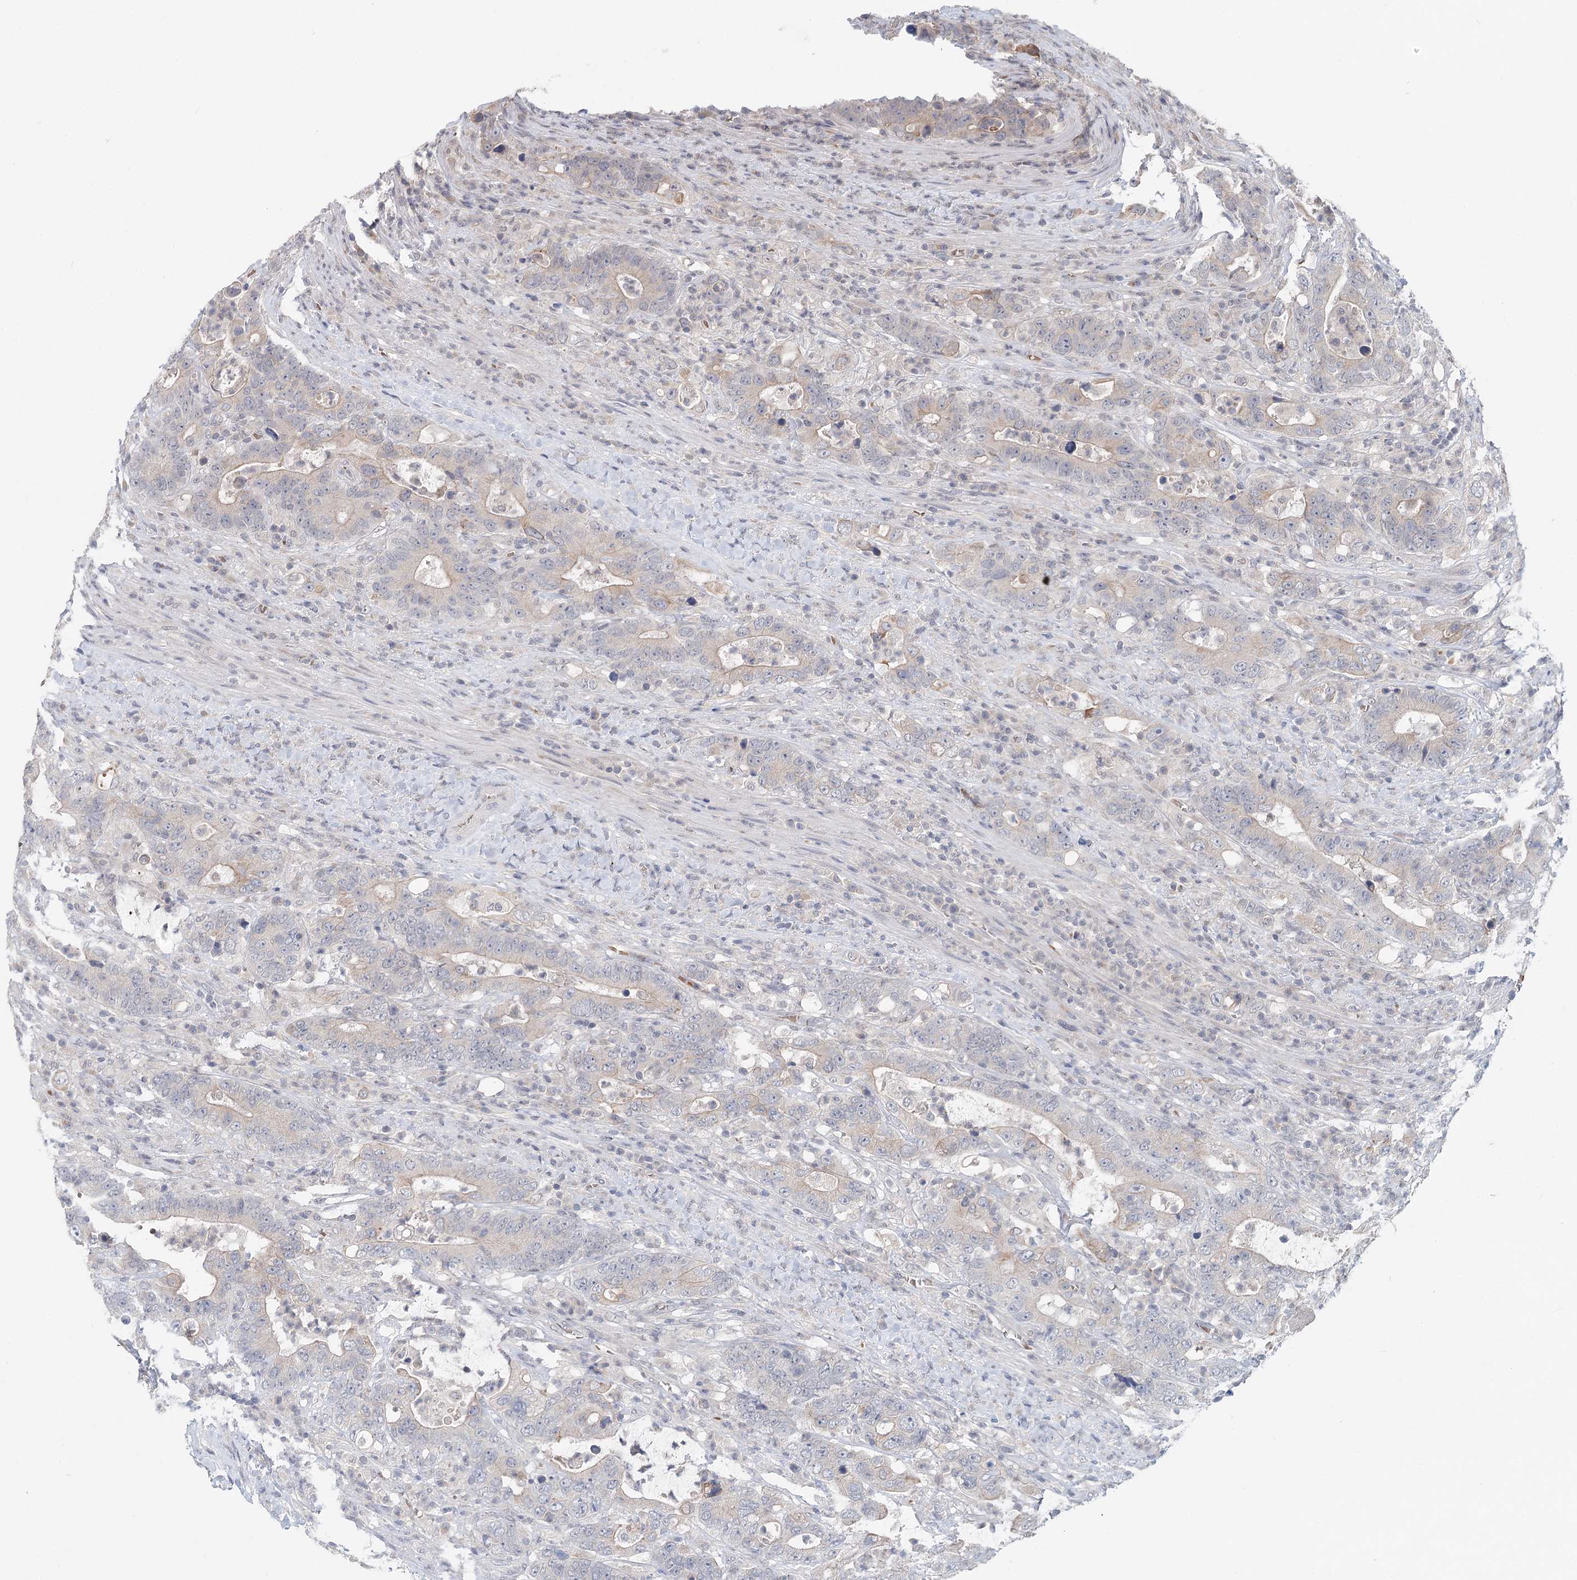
{"staining": {"intensity": "weak", "quantity": "<25%", "location": "cytoplasmic/membranous"}, "tissue": "colorectal cancer", "cell_type": "Tumor cells", "image_type": "cancer", "snomed": [{"axis": "morphology", "description": "Adenocarcinoma, NOS"}, {"axis": "topography", "description": "Colon"}], "caption": "Tumor cells show no significant protein positivity in adenocarcinoma (colorectal).", "gene": "FBXO7", "patient": {"sex": "female", "age": 75}}